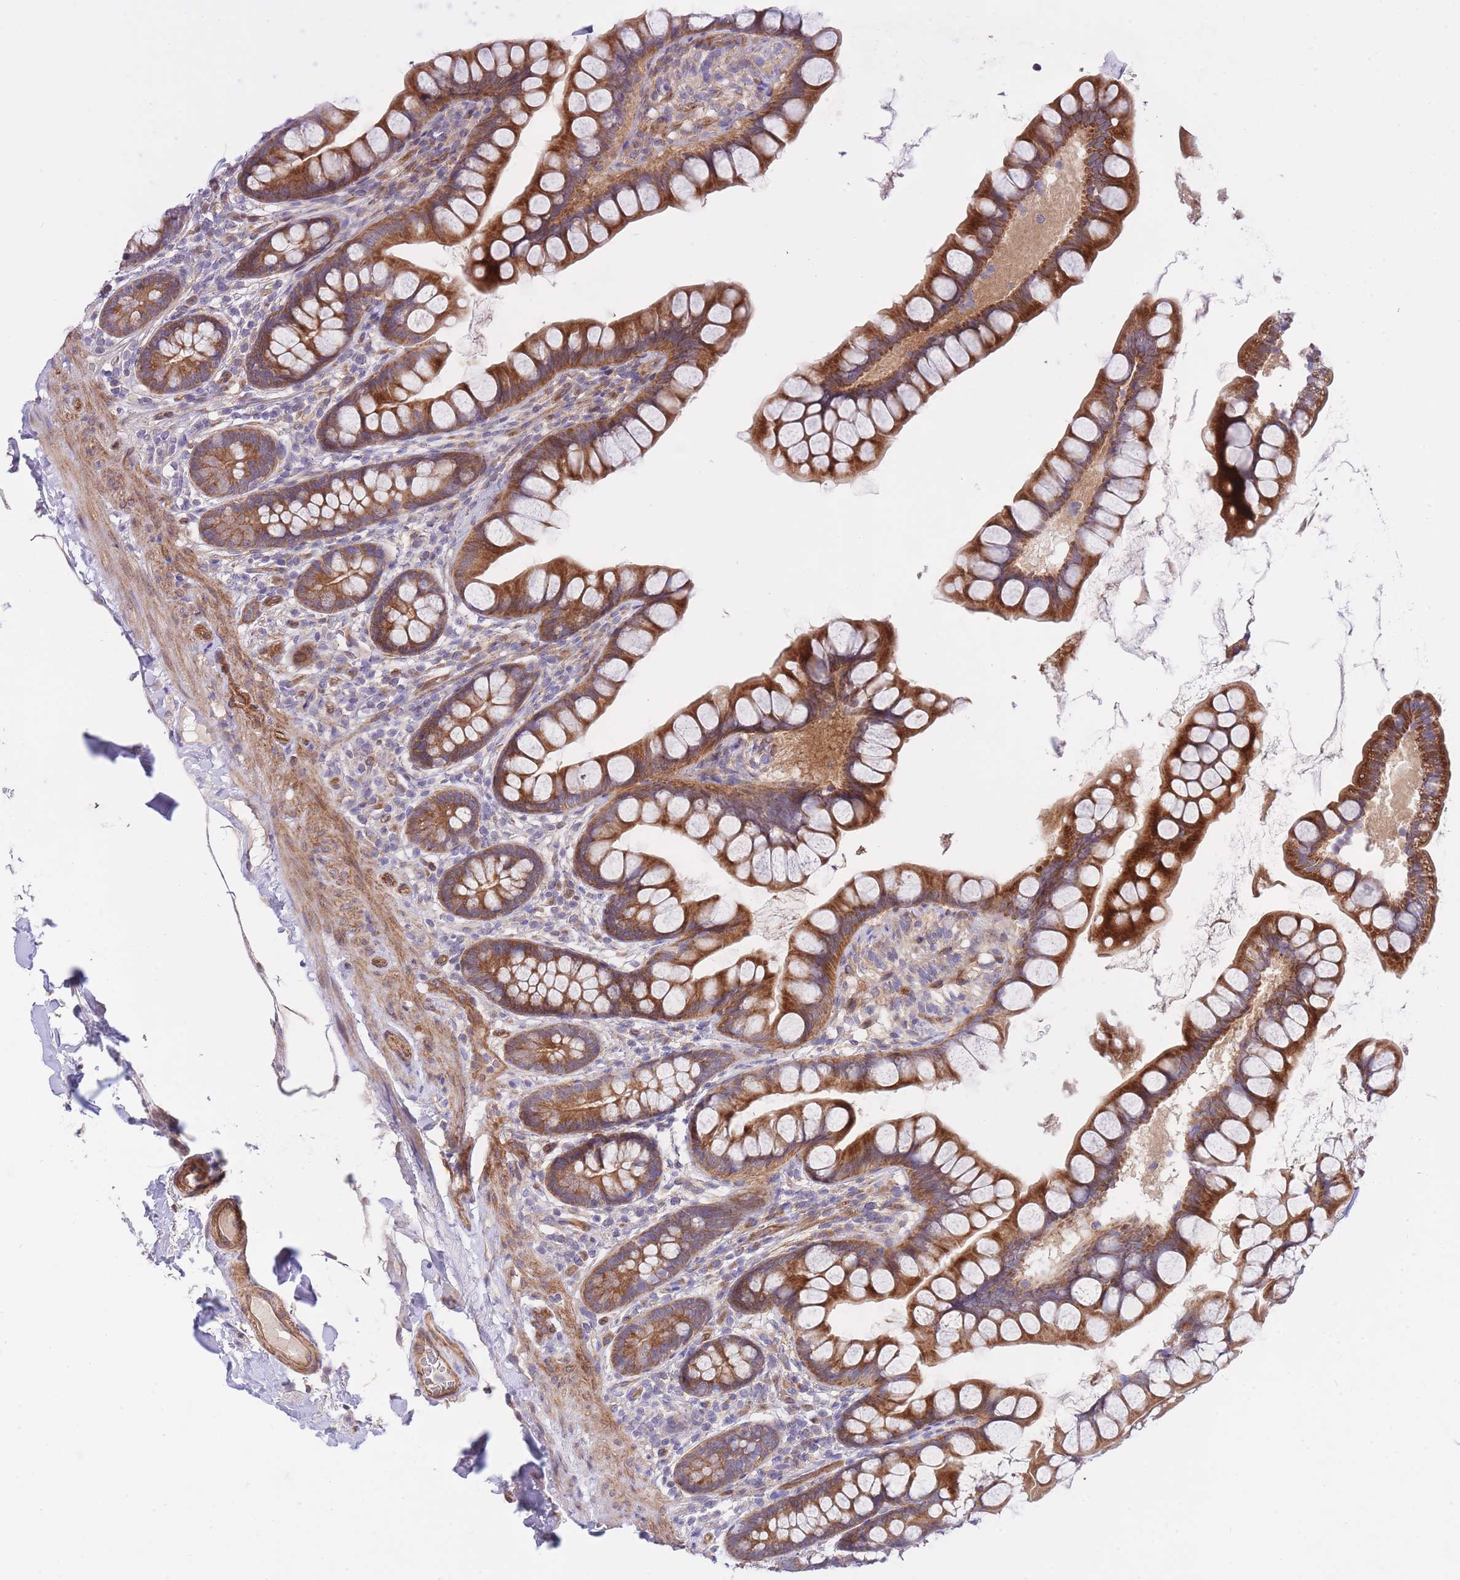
{"staining": {"intensity": "strong", "quantity": ">75%", "location": "cytoplasmic/membranous"}, "tissue": "small intestine", "cell_type": "Glandular cells", "image_type": "normal", "snomed": [{"axis": "morphology", "description": "Normal tissue, NOS"}, {"axis": "topography", "description": "Small intestine"}], "caption": "Immunohistochemistry micrograph of normal small intestine: human small intestine stained using IHC reveals high levels of strong protein expression localized specifically in the cytoplasmic/membranous of glandular cells, appearing as a cytoplasmic/membranous brown color.", "gene": "CHAC1", "patient": {"sex": "male", "age": 70}}